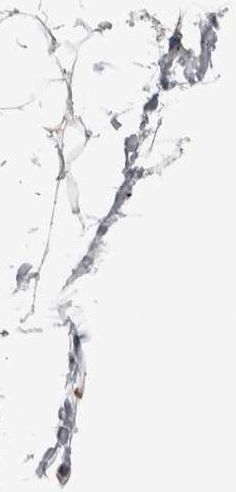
{"staining": {"intensity": "strong", "quantity": ">75%", "location": "cytoplasmic/membranous"}, "tissue": "adipose tissue", "cell_type": "Adipocytes", "image_type": "normal", "snomed": [{"axis": "morphology", "description": "Normal tissue, NOS"}, {"axis": "topography", "description": "Breast"}, {"axis": "topography", "description": "Soft tissue"}], "caption": "Immunohistochemical staining of normal human adipose tissue exhibits strong cytoplasmic/membranous protein positivity in about >75% of adipocytes. (IHC, brightfield microscopy, high magnification).", "gene": "EIF3H", "patient": {"sex": "female", "age": 75}}